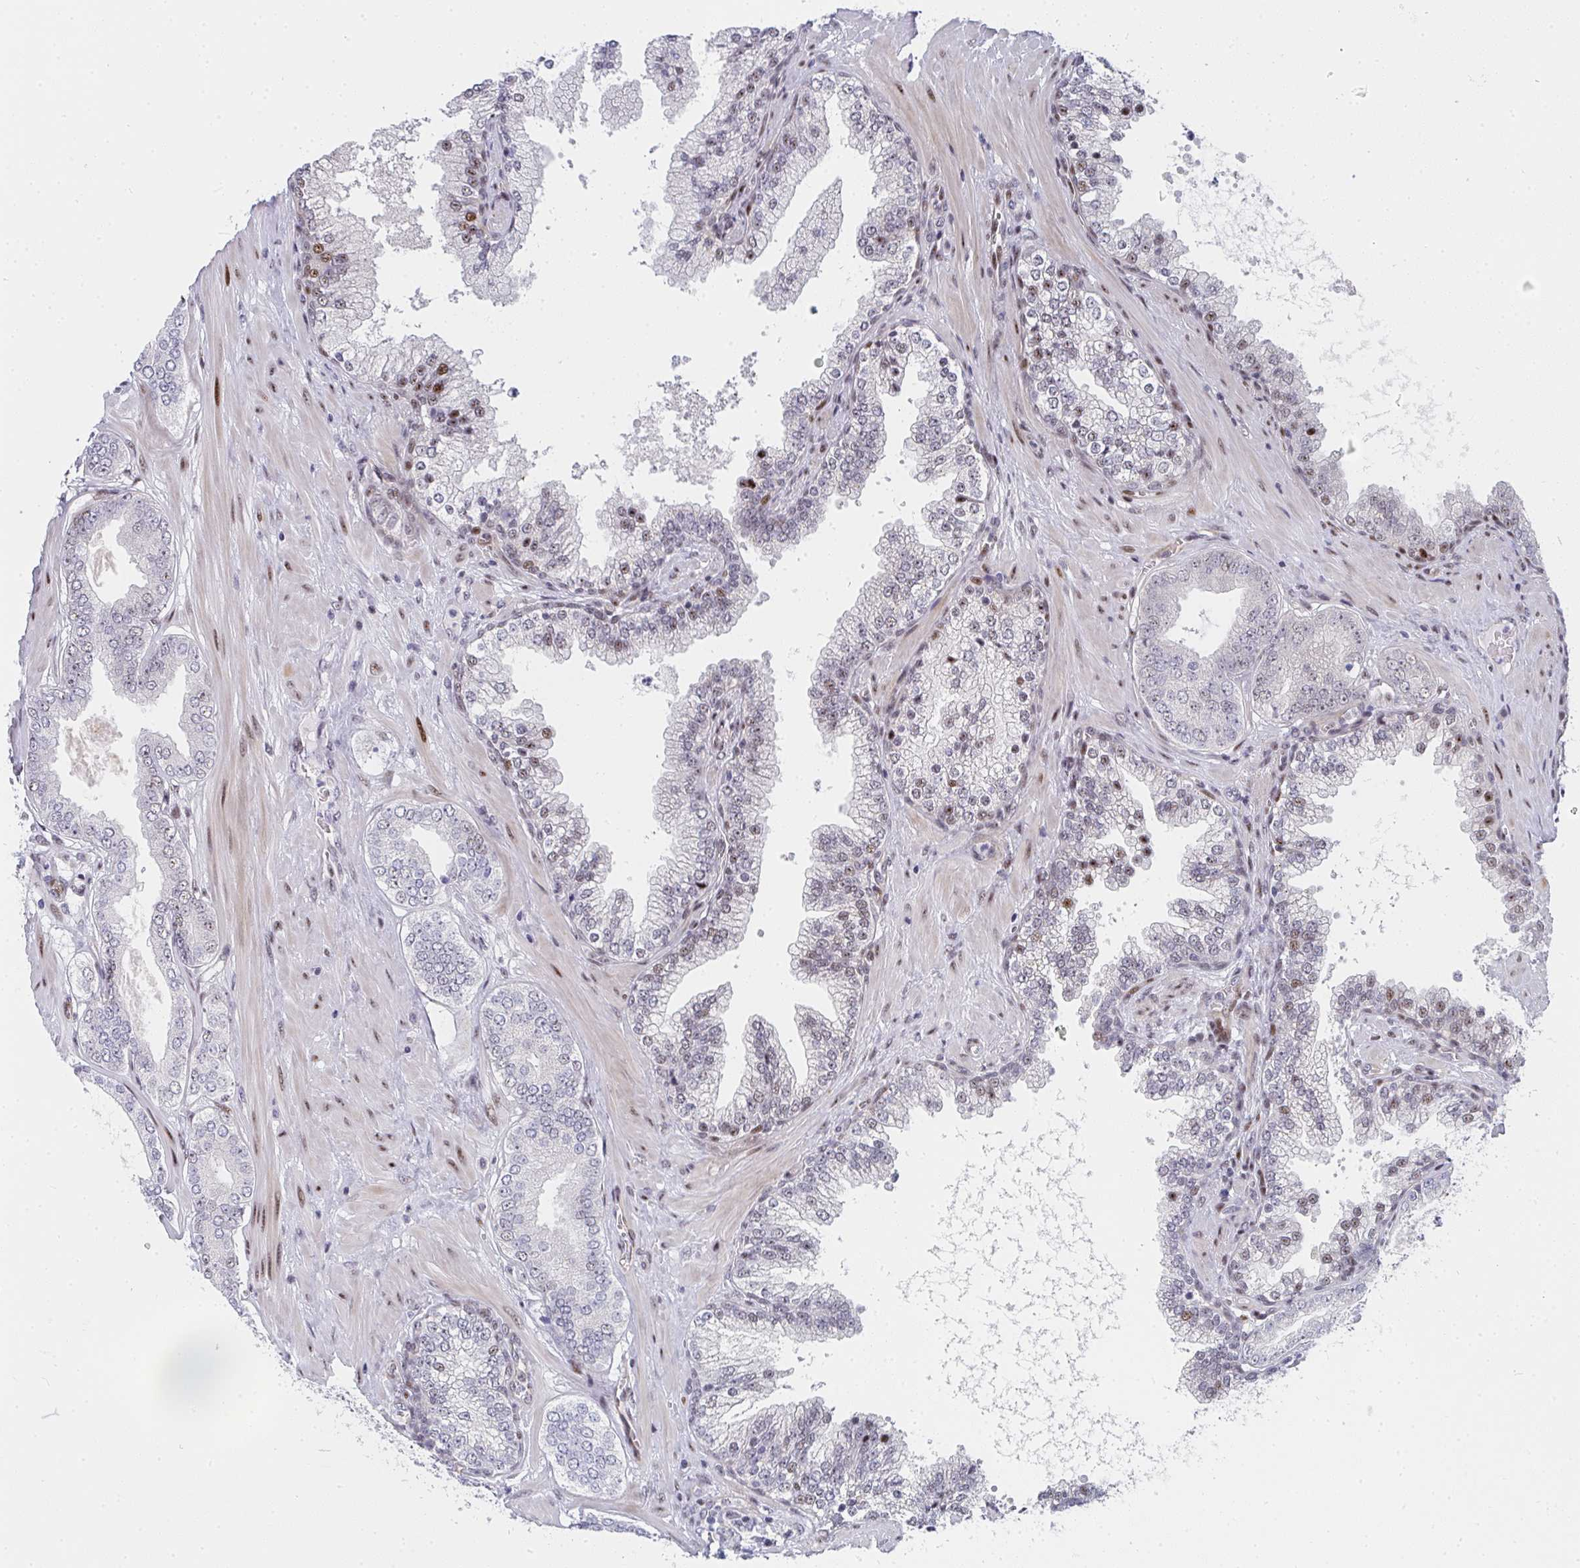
{"staining": {"intensity": "moderate", "quantity": "<25%", "location": "nuclear"}, "tissue": "prostate cancer", "cell_type": "Tumor cells", "image_type": "cancer", "snomed": [{"axis": "morphology", "description": "Adenocarcinoma, High grade"}, {"axis": "topography", "description": "Prostate"}], "caption": "Human prostate cancer (high-grade adenocarcinoma) stained with a protein marker reveals moderate staining in tumor cells.", "gene": "ZIC3", "patient": {"sex": "male", "age": 65}}